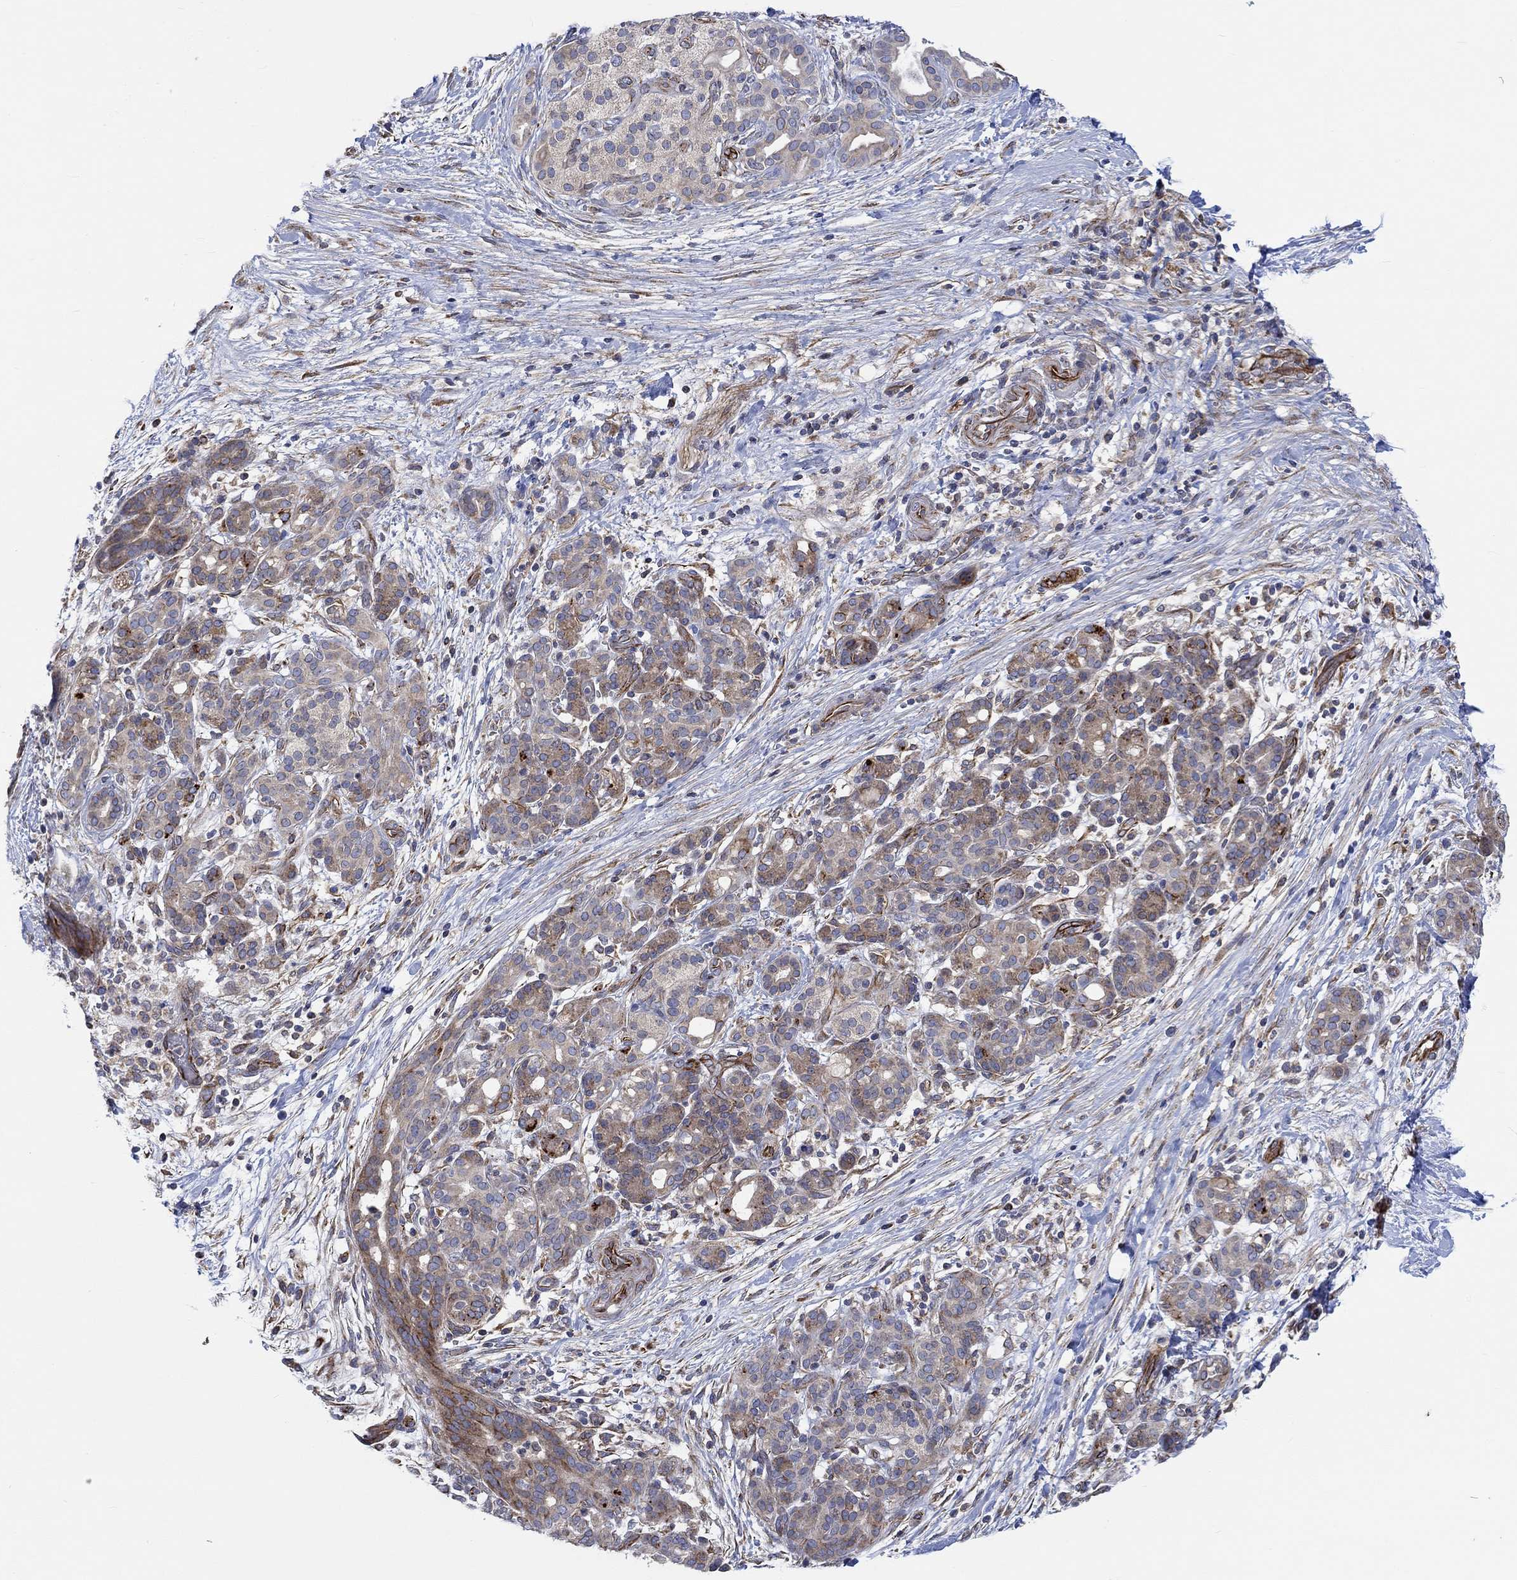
{"staining": {"intensity": "weak", "quantity": "25%-75%", "location": "cytoplasmic/membranous"}, "tissue": "pancreatic cancer", "cell_type": "Tumor cells", "image_type": "cancer", "snomed": [{"axis": "morphology", "description": "Adenocarcinoma, NOS"}, {"axis": "topography", "description": "Pancreas"}], "caption": "Pancreatic adenocarcinoma stained with DAB (3,3'-diaminobenzidine) IHC reveals low levels of weak cytoplasmic/membranous staining in about 25%-75% of tumor cells. Immunohistochemistry stains the protein in brown and the nuclei are stained blue.", "gene": "CAMK1D", "patient": {"sex": "male", "age": 44}}